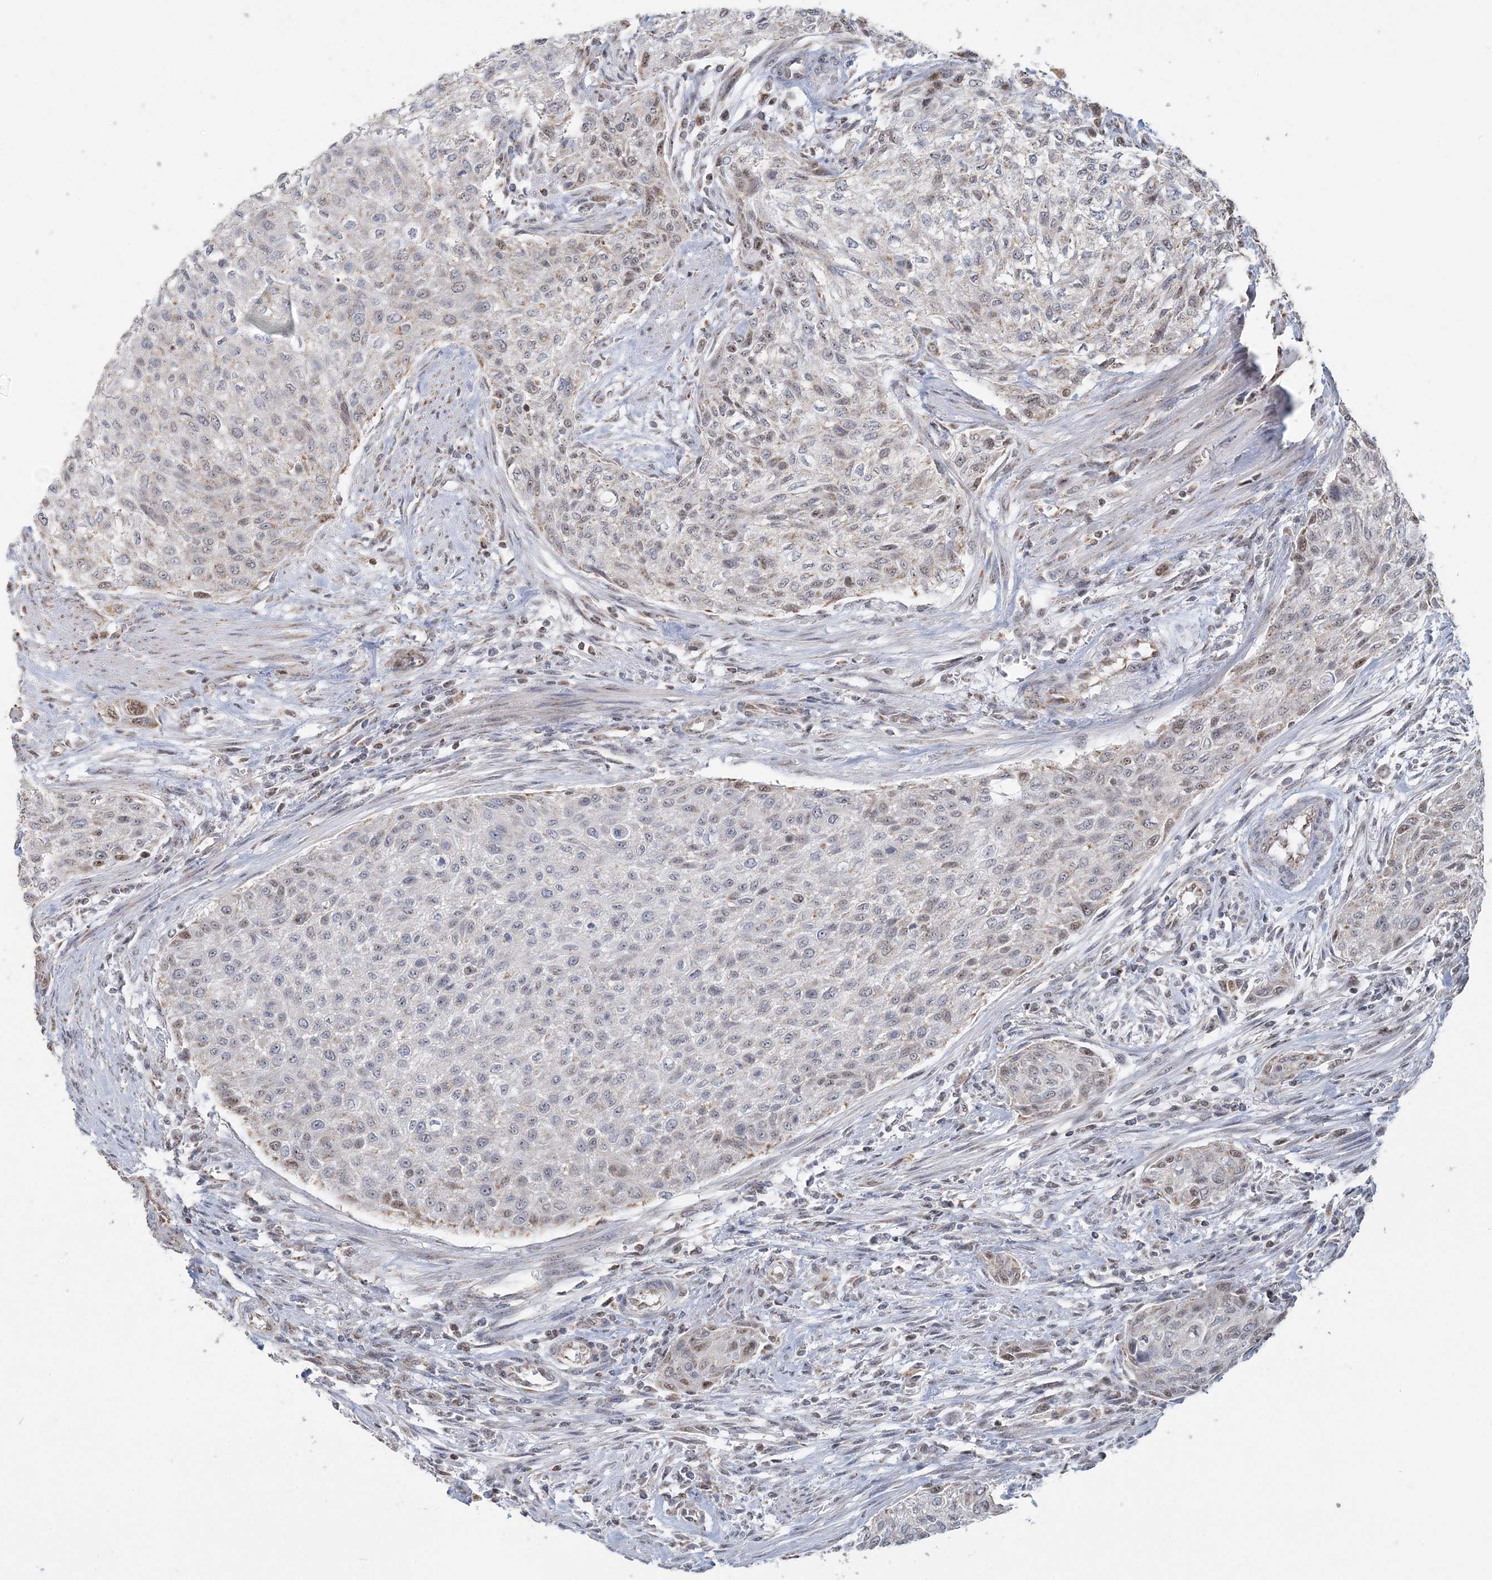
{"staining": {"intensity": "weak", "quantity": "25%-75%", "location": "cytoplasmic/membranous,nuclear"}, "tissue": "urothelial cancer", "cell_type": "Tumor cells", "image_type": "cancer", "snomed": [{"axis": "morphology", "description": "Urothelial carcinoma, High grade"}, {"axis": "topography", "description": "Urinary bladder"}], "caption": "Urothelial cancer stained with IHC reveals weak cytoplasmic/membranous and nuclear expression in about 25%-75% of tumor cells.", "gene": "SUCLG1", "patient": {"sex": "male", "age": 35}}